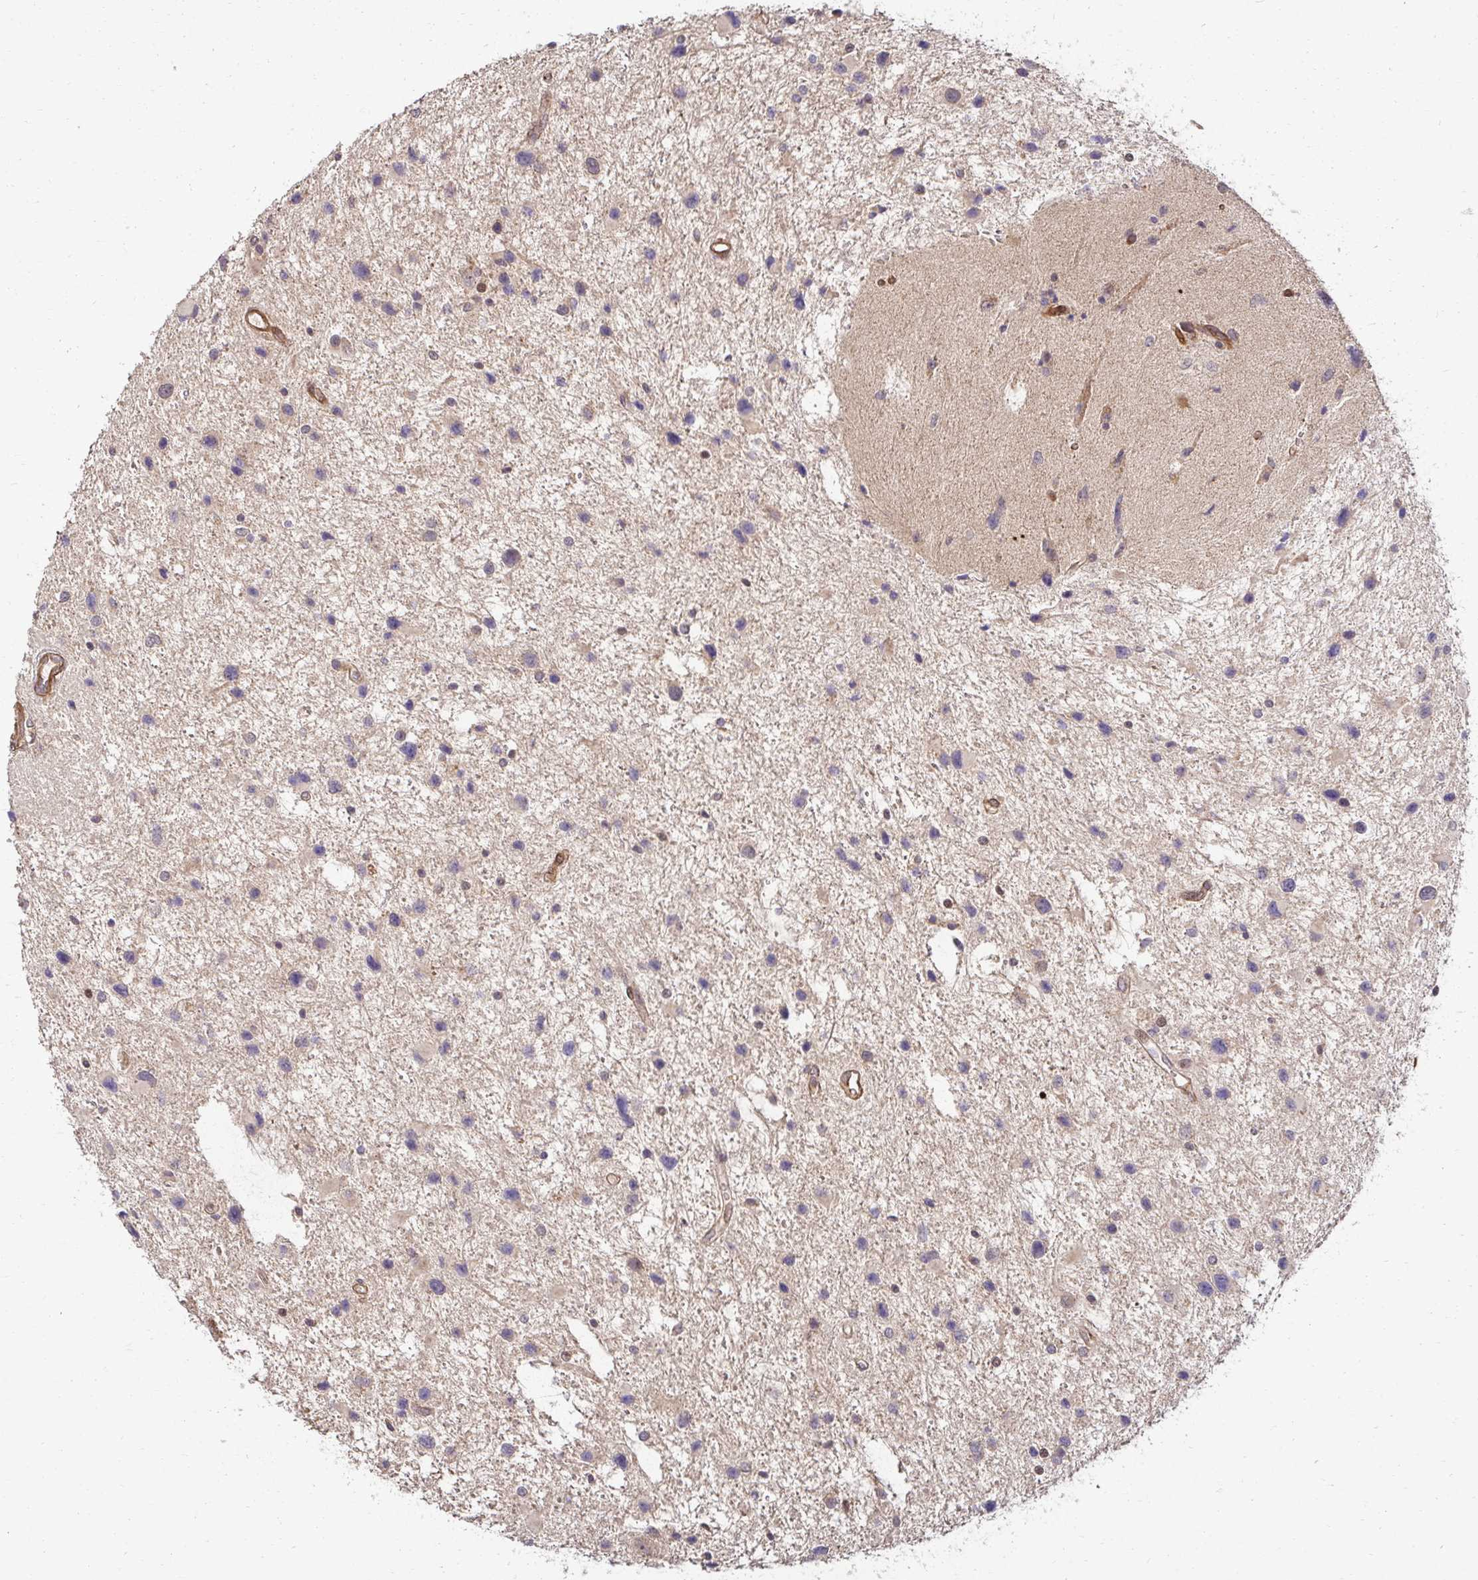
{"staining": {"intensity": "negative", "quantity": "none", "location": "none"}, "tissue": "glioma", "cell_type": "Tumor cells", "image_type": "cancer", "snomed": [{"axis": "morphology", "description": "Glioma, malignant, Low grade"}, {"axis": "topography", "description": "Brain"}], "caption": "This is an IHC image of glioma. There is no staining in tumor cells.", "gene": "PSMA4", "patient": {"sex": "female", "age": 32}}